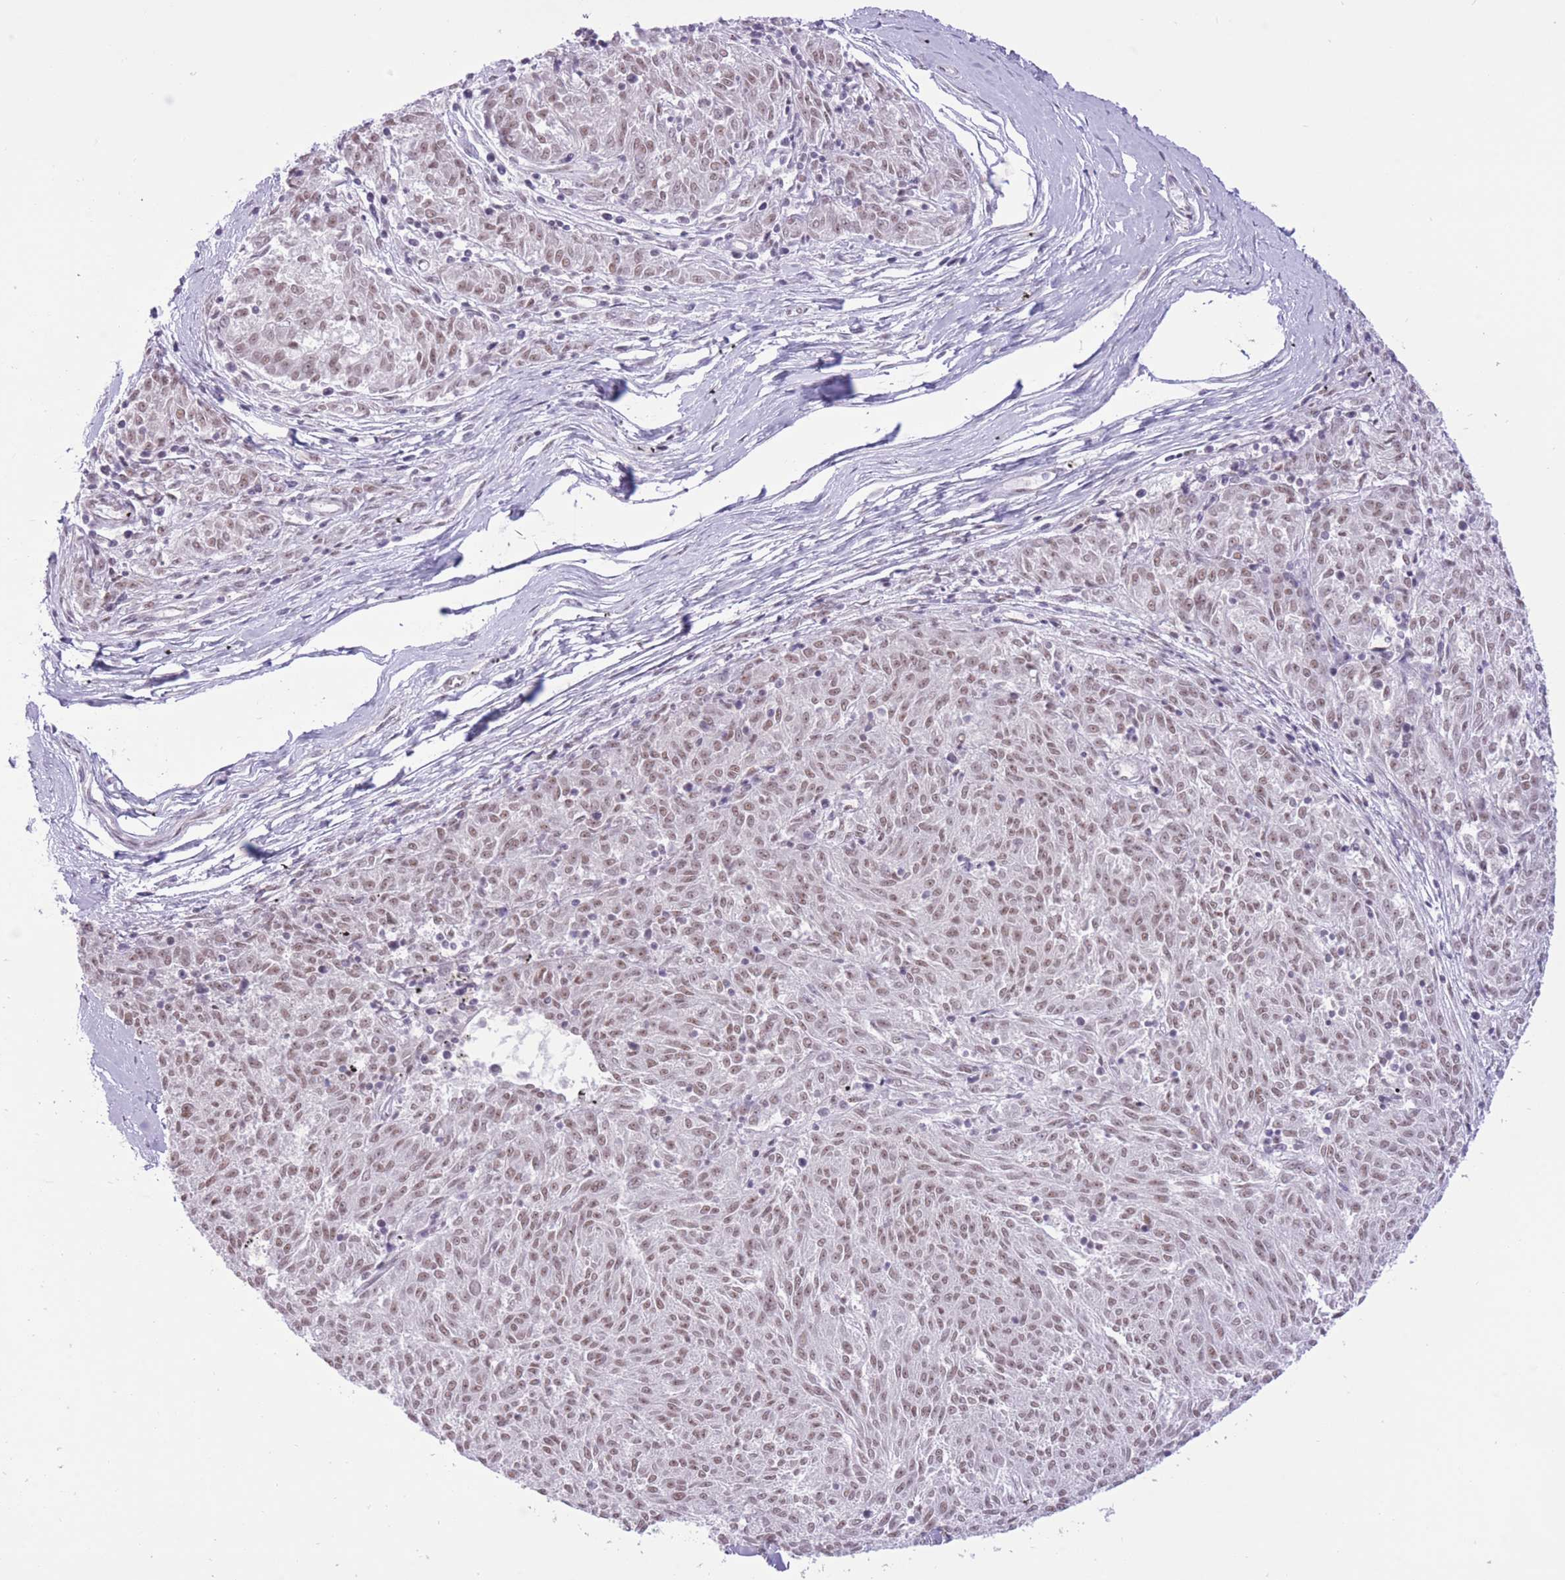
{"staining": {"intensity": "moderate", "quantity": ">75%", "location": "nuclear"}, "tissue": "melanoma", "cell_type": "Tumor cells", "image_type": "cancer", "snomed": [{"axis": "morphology", "description": "Malignant melanoma, NOS"}, {"axis": "topography", "description": "Skin"}], "caption": "Brown immunohistochemical staining in malignant melanoma displays moderate nuclear staining in about >75% of tumor cells.", "gene": "ZBED5", "patient": {"sex": "female", "age": 72}}